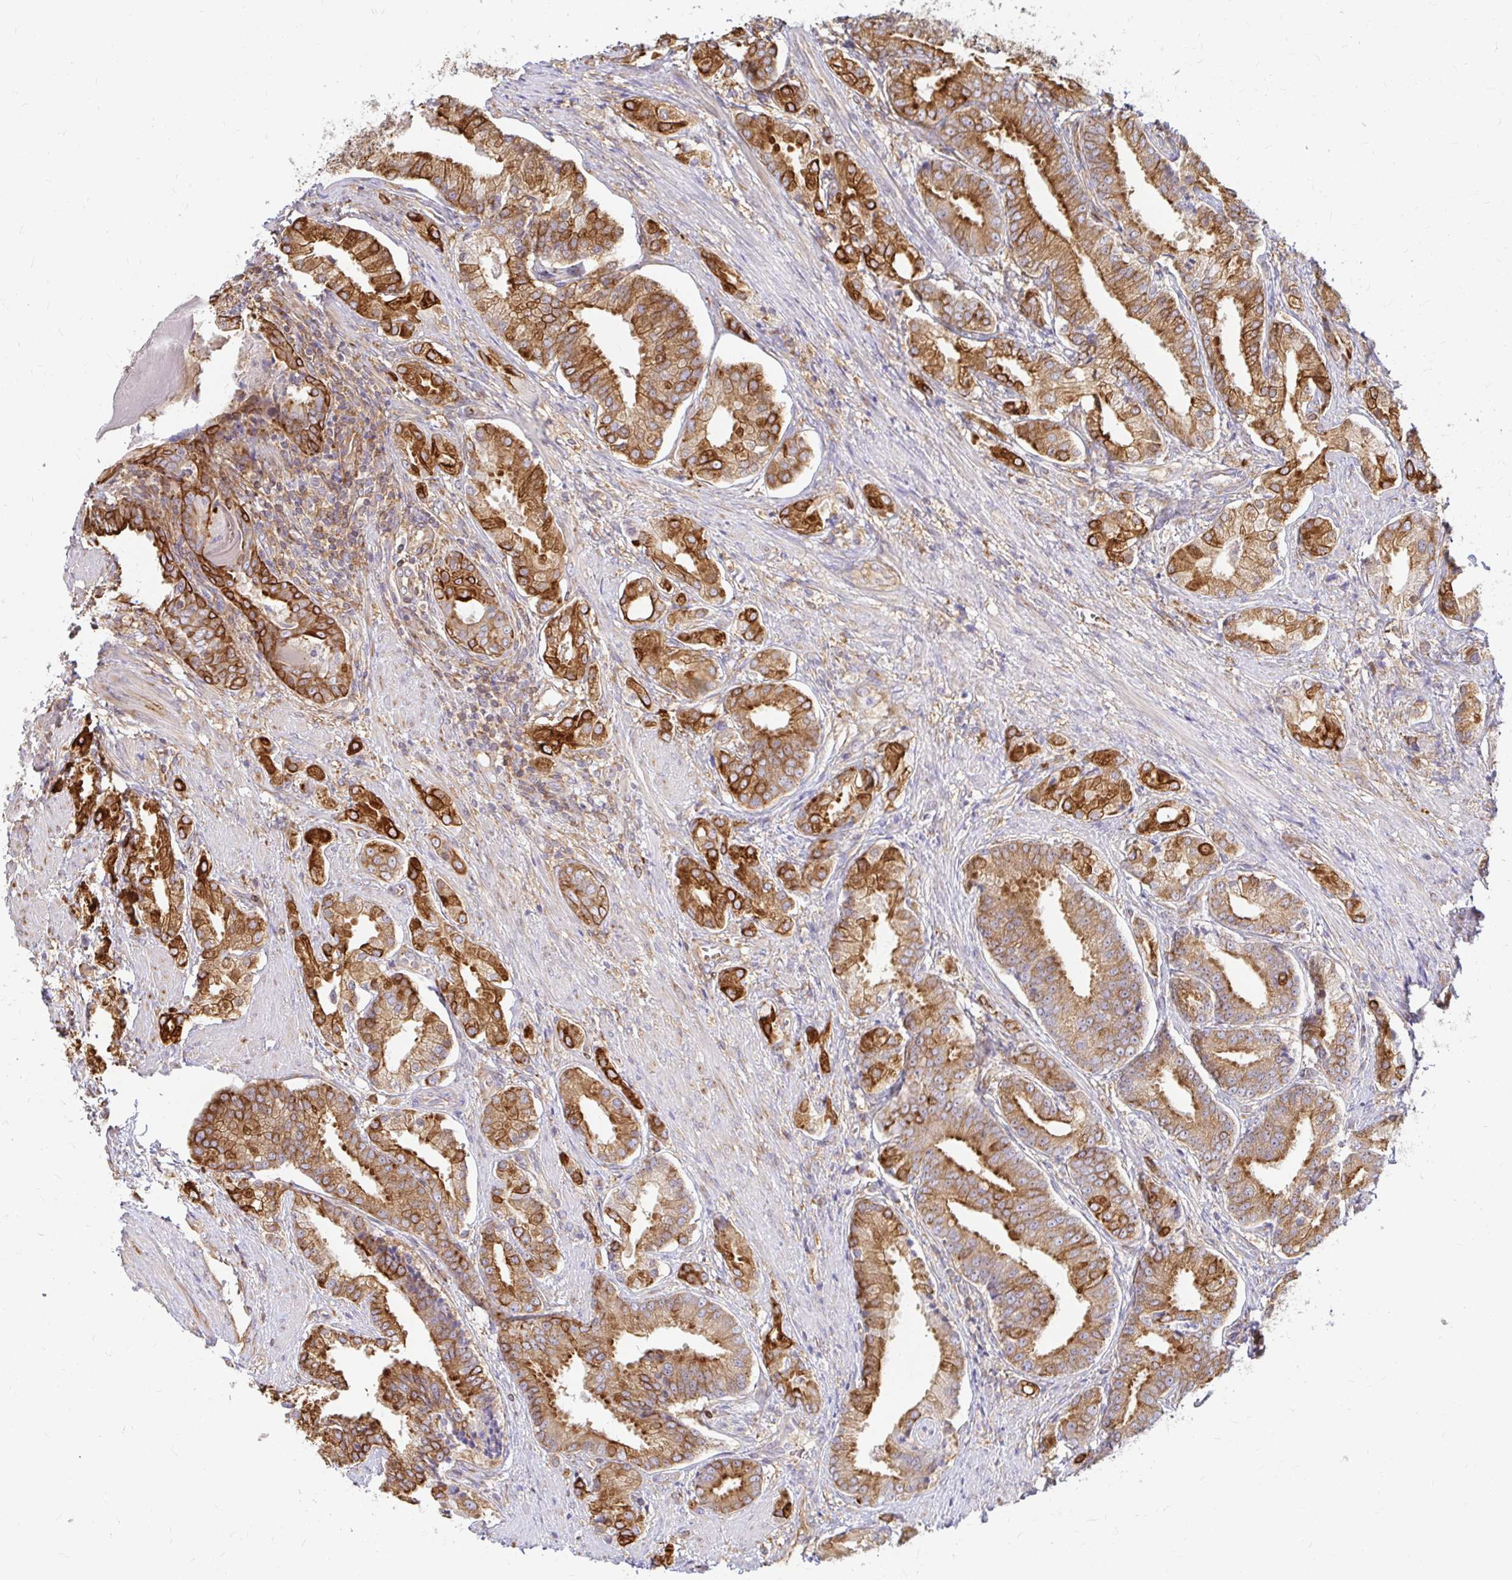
{"staining": {"intensity": "moderate", "quantity": ">75%", "location": "cytoplasmic/membranous"}, "tissue": "prostate cancer", "cell_type": "Tumor cells", "image_type": "cancer", "snomed": [{"axis": "morphology", "description": "Adenocarcinoma, High grade"}, {"axis": "topography", "description": "Prostate and seminal vesicle, NOS"}], "caption": "Immunohistochemistry (DAB (3,3'-diaminobenzidine)) staining of human prostate cancer (high-grade adenocarcinoma) demonstrates moderate cytoplasmic/membranous protein expression in approximately >75% of tumor cells. The protein of interest is shown in brown color, while the nuclei are stained blue.", "gene": "CAST", "patient": {"sex": "male", "age": 61}}